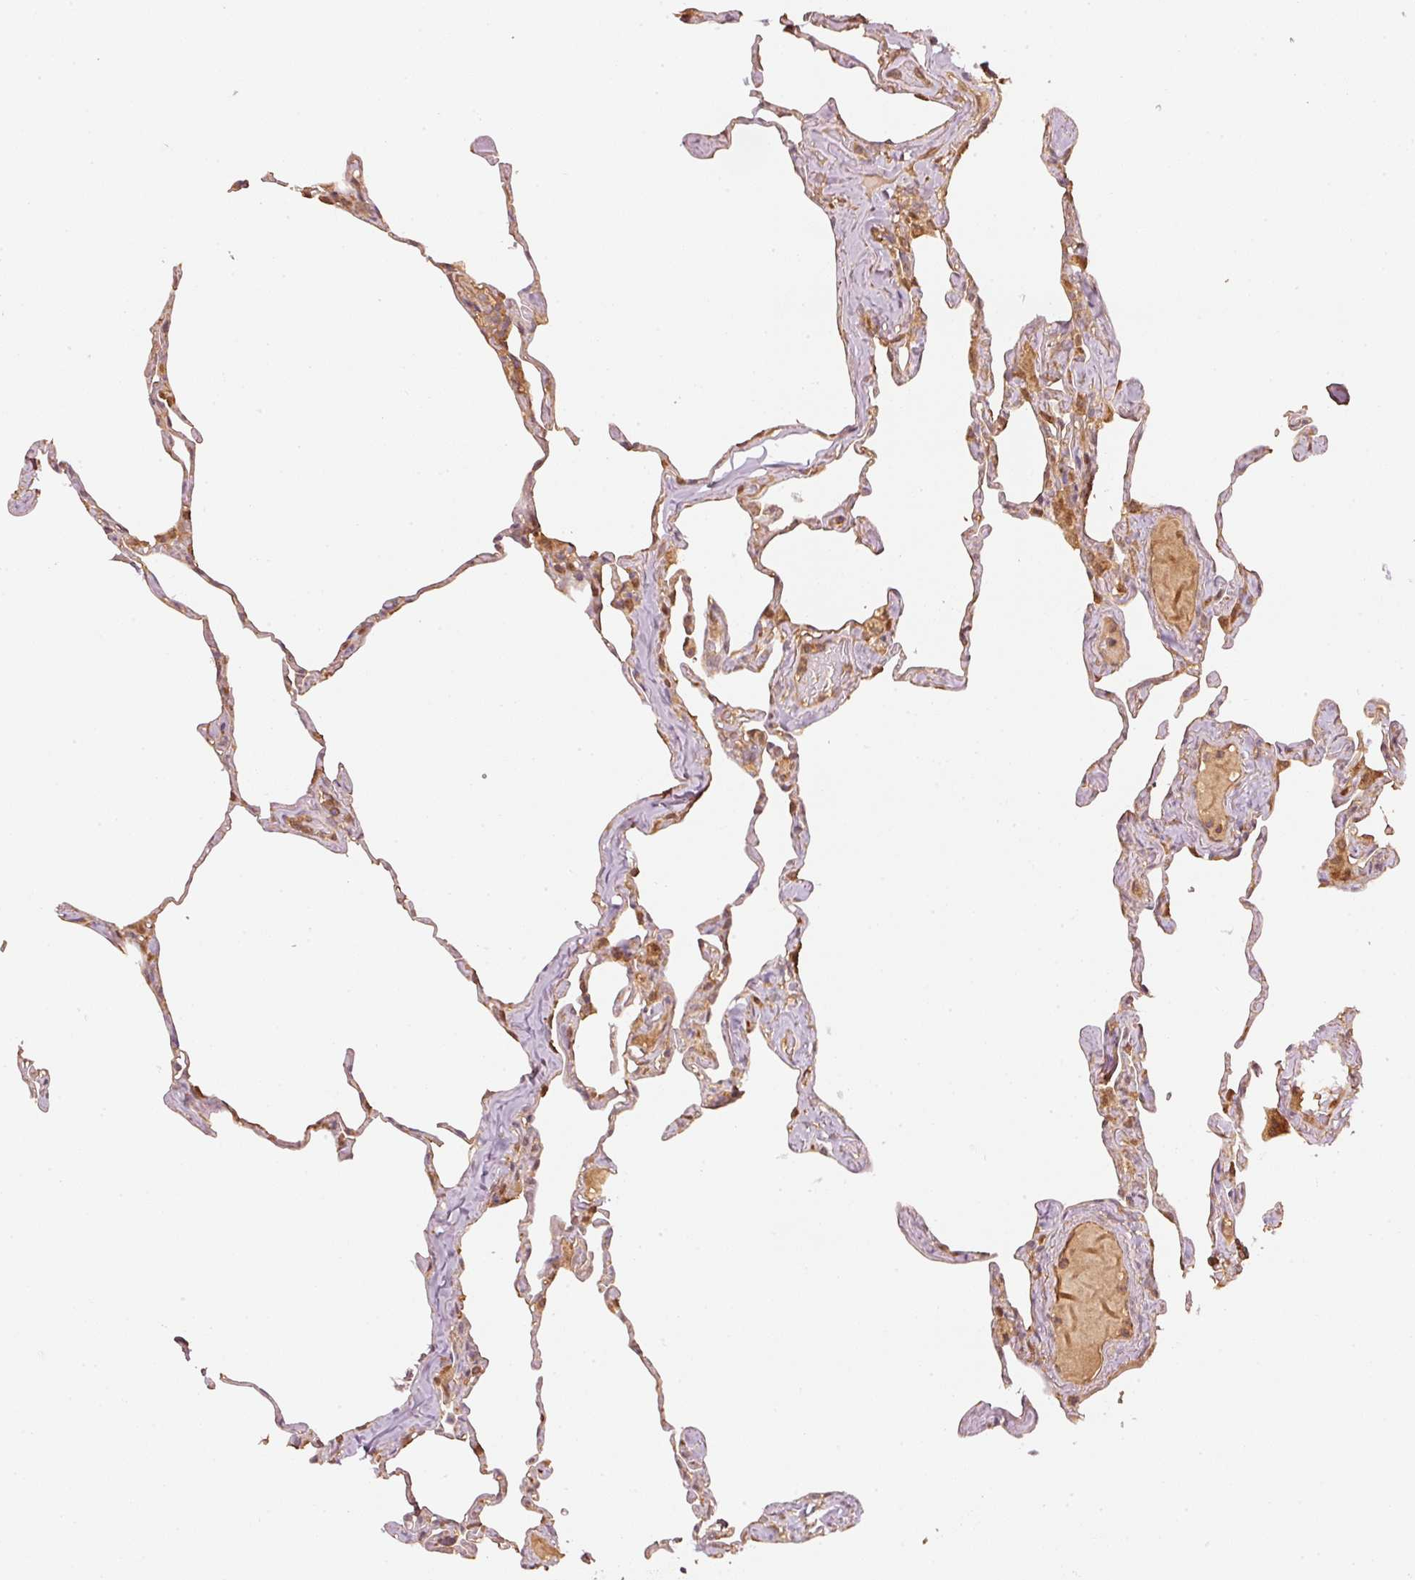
{"staining": {"intensity": "moderate", "quantity": "25%-75%", "location": "cytoplasmic/membranous"}, "tissue": "lung", "cell_type": "Alveolar cells", "image_type": "normal", "snomed": [{"axis": "morphology", "description": "Normal tissue, NOS"}, {"axis": "topography", "description": "Lung"}], "caption": "The micrograph reveals immunohistochemical staining of normal lung. There is moderate cytoplasmic/membranous expression is identified in approximately 25%-75% of alveolar cells. The staining was performed using DAB (3,3'-diaminobenzidine), with brown indicating positive protein expression. Nuclei are stained blue with hematoxylin.", "gene": "STAU1", "patient": {"sex": "male", "age": 65}}